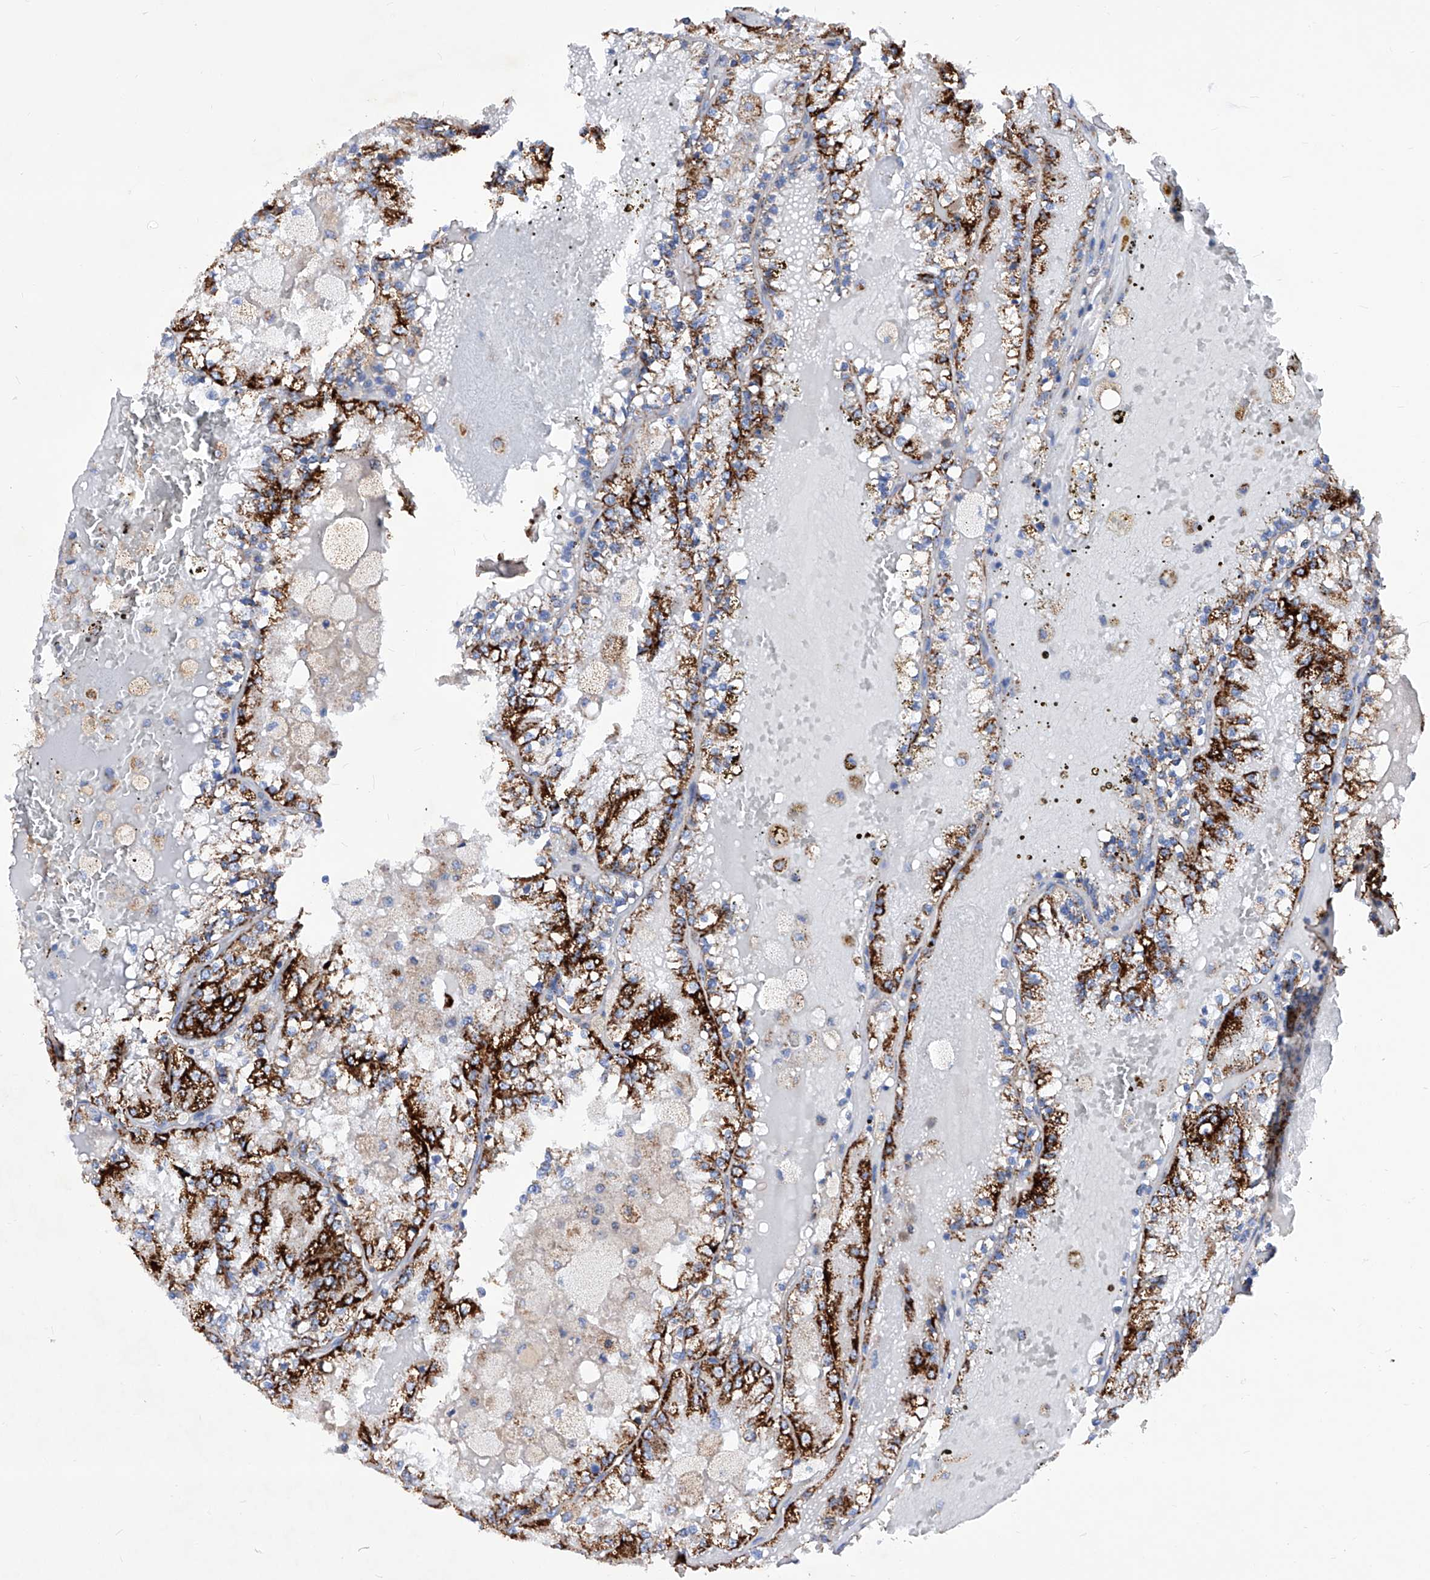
{"staining": {"intensity": "strong", "quantity": ">75%", "location": "cytoplasmic/membranous"}, "tissue": "renal cancer", "cell_type": "Tumor cells", "image_type": "cancer", "snomed": [{"axis": "morphology", "description": "Adenocarcinoma, NOS"}, {"axis": "topography", "description": "Kidney"}], "caption": "Renal adenocarcinoma stained for a protein reveals strong cytoplasmic/membranous positivity in tumor cells. (brown staining indicates protein expression, while blue staining denotes nuclei).", "gene": "HRNR", "patient": {"sex": "female", "age": 56}}